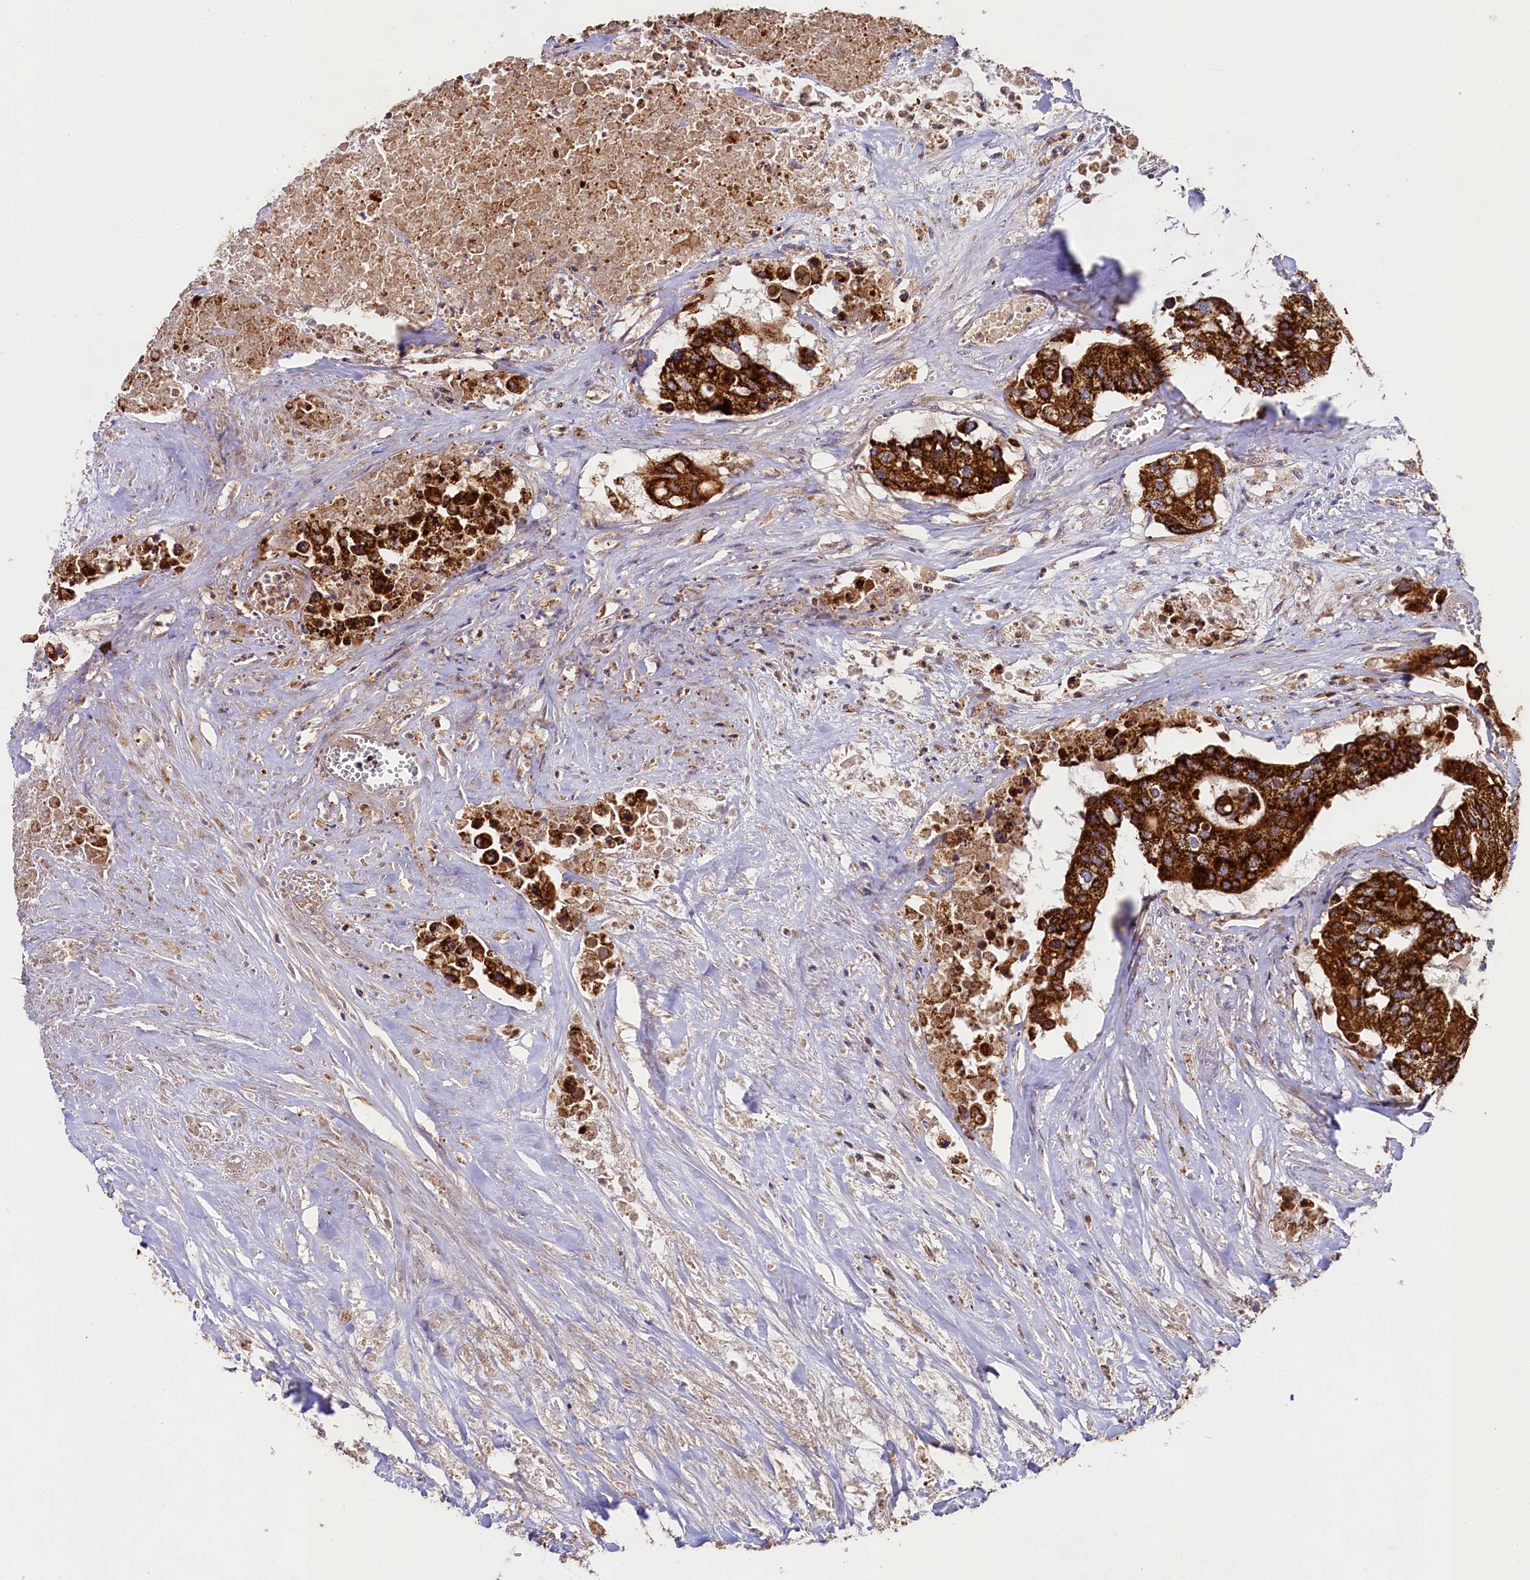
{"staining": {"intensity": "strong", "quantity": ">75%", "location": "cytoplasmic/membranous"}, "tissue": "colorectal cancer", "cell_type": "Tumor cells", "image_type": "cancer", "snomed": [{"axis": "morphology", "description": "Adenocarcinoma, NOS"}, {"axis": "topography", "description": "Colon"}], "caption": "Colorectal adenocarcinoma stained with a brown dye exhibits strong cytoplasmic/membranous positive positivity in approximately >75% of tumor cells.", "gene": "CLYBL", "patient": {"sex": "male", "age": 77}}